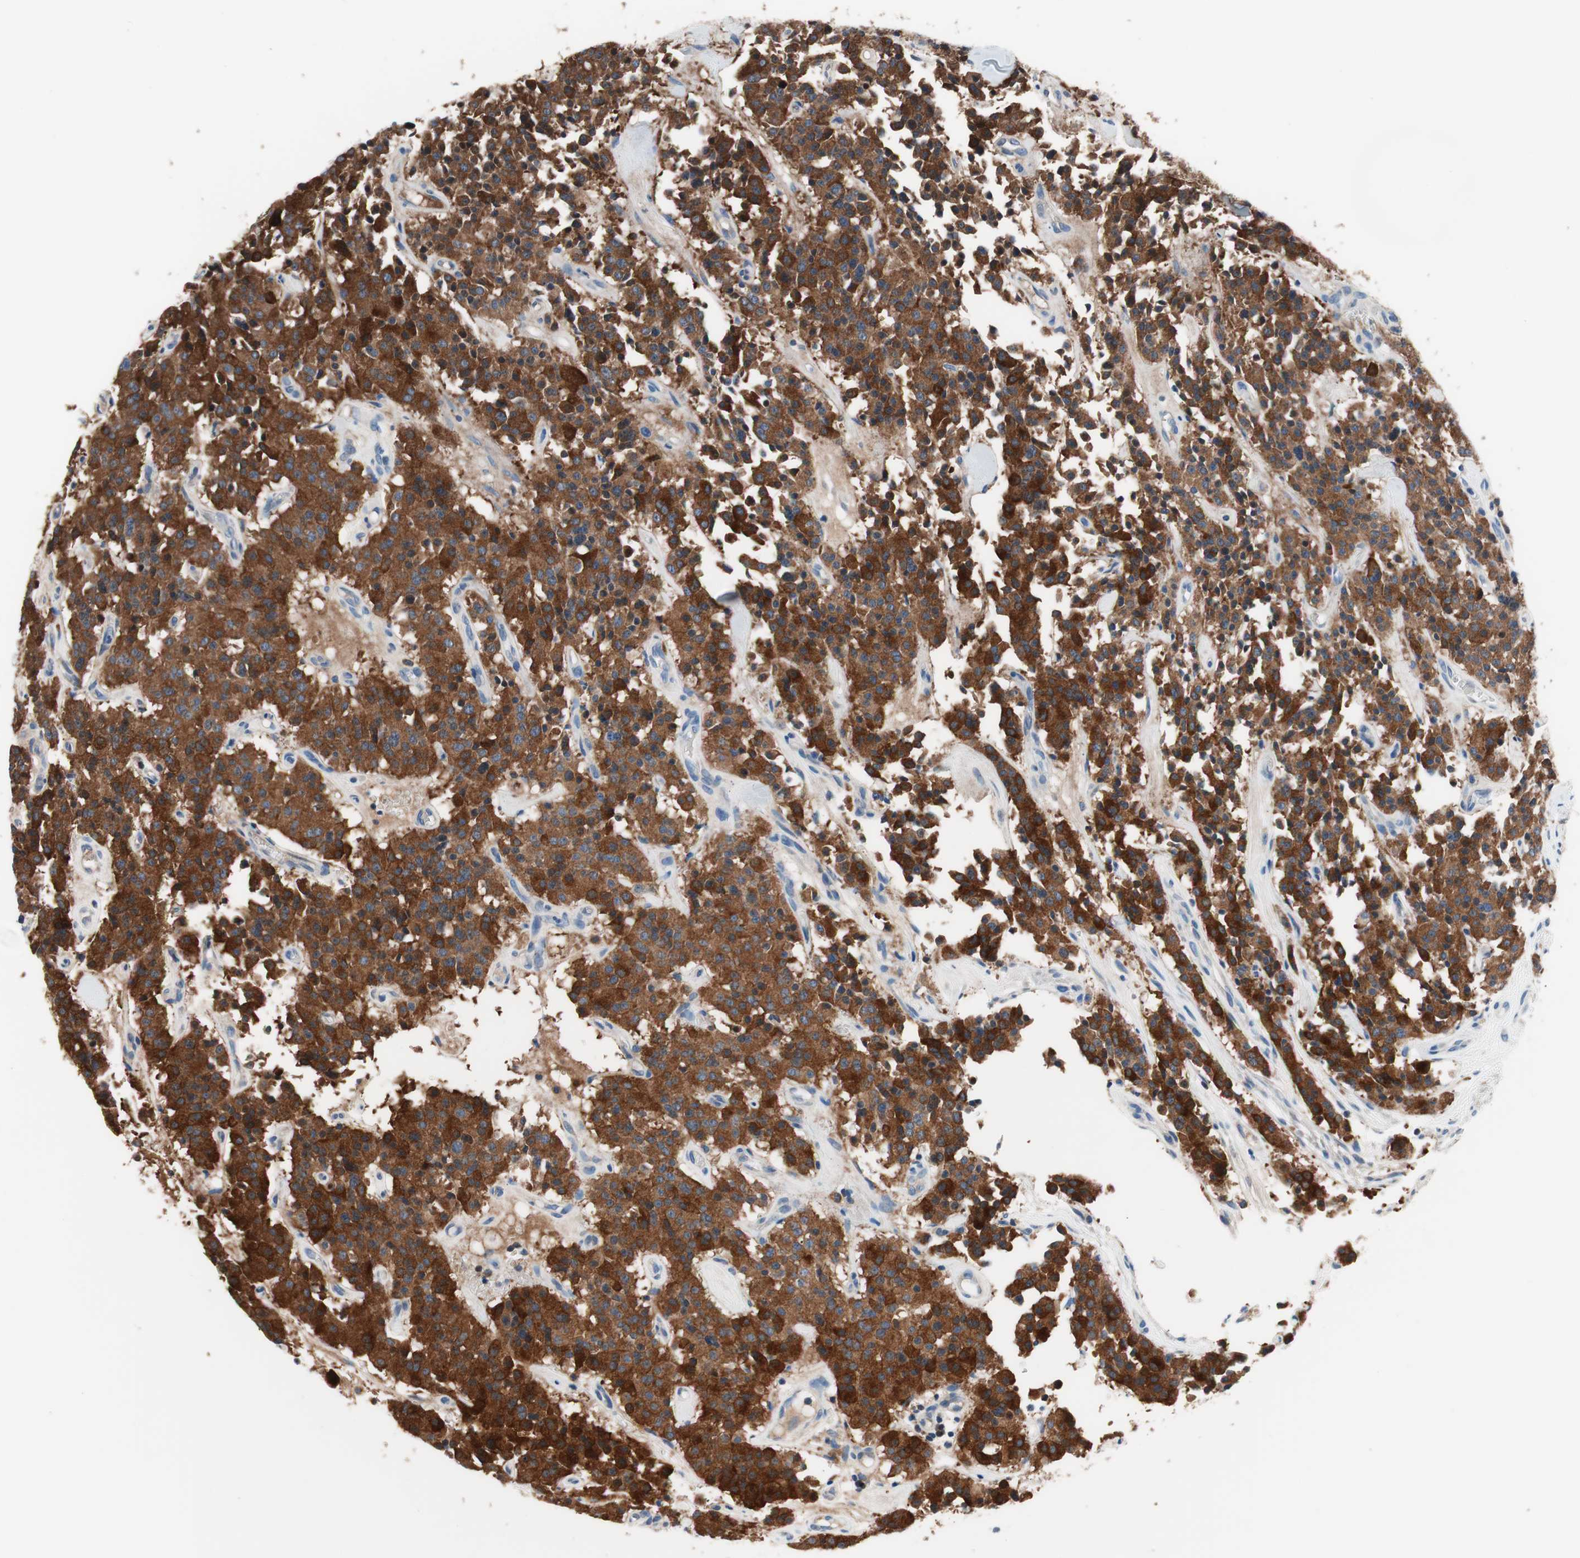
{"staining": {"intensity": "strong", "quantity": ">75%", "location": "cytoplasmic/membranous"}, "tissue": "carcinoid", "cell_type": "Tumor cells", "image_type": "cancer", "snomed": [{"axis": "morphology", "description": "Carcinoid, malignant, NOS"}, {"axis": "topography", "description": "Lung"}], "caption": "This photomicrograph exhibits malignant carcinoid stained with immunohistochemistry (IHC) to label a protein in brown. The cytoplasmic/membranous of tumor cells show strong positivity for the protein. Nuclei are counter-stained blue.", "gene": "PRDX2", "patient": {"sex": "male", "age": 30}}